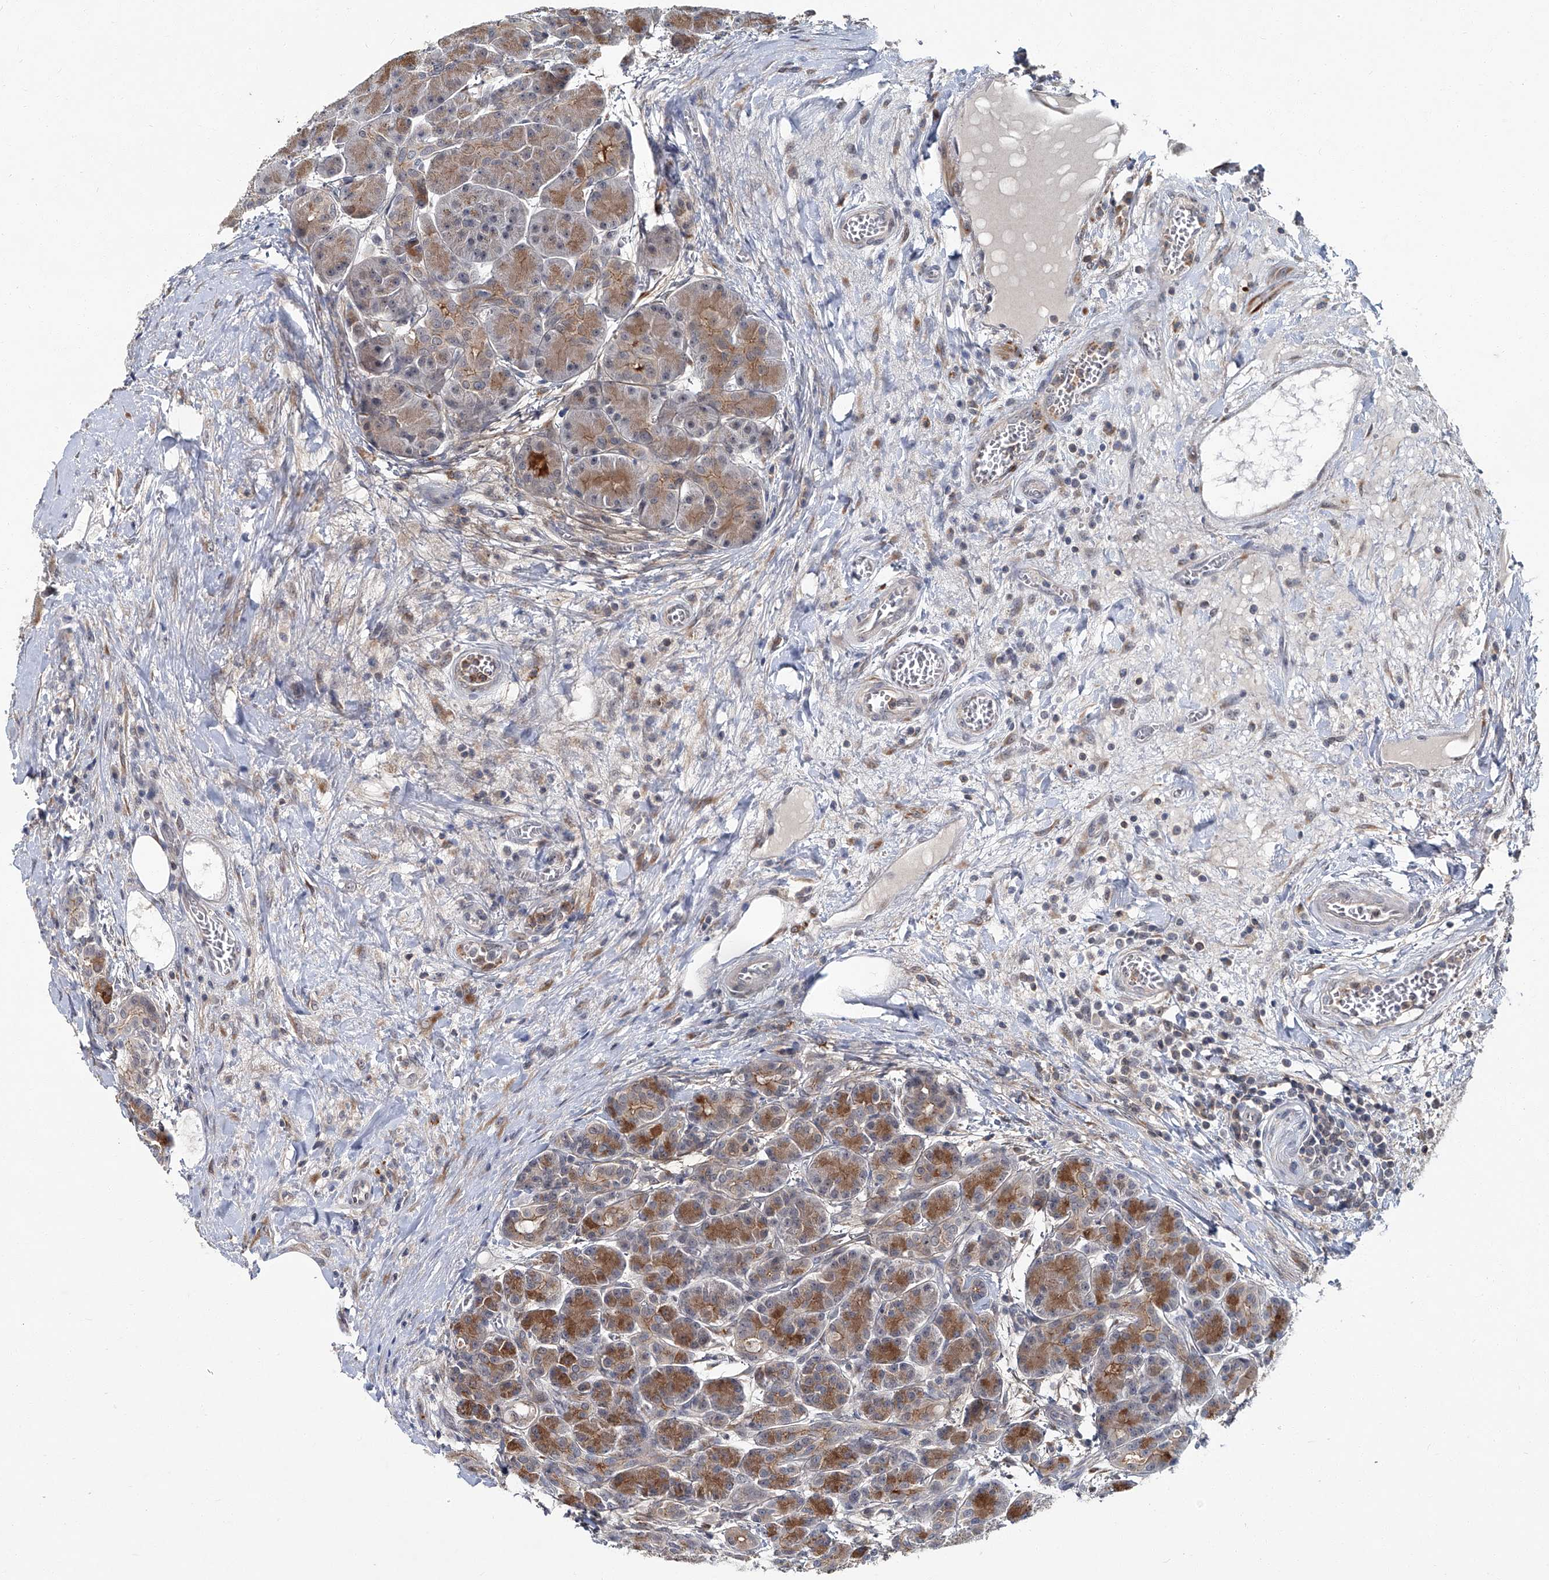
{"staining": {"intensity": "moderate", "quantity": "25%-75%", "location": "cytoplasmic/membranous"}, "tissue": "pancreas", "cell_type": "Exocrine glandular cells", "image_type": "normal", "snomed": [{"axis": "morphology", "description": "Normal tissue, NOS"}, {"axis": "topography", "description": "Pancreas"}], "caption": "Immunohistochemistry of benign human pancreas demonstrates medium levels of moderate cytoplasmic/membranous expression in approximately 25%-75% of exocrine glandular cells. The staining was performed using DAB, with brown indicating positive protein expression. Nuclei are stained blue with hematoxylin.", "gene": "AKNAD1", "patient": {"sex": "male", "age": 63}}